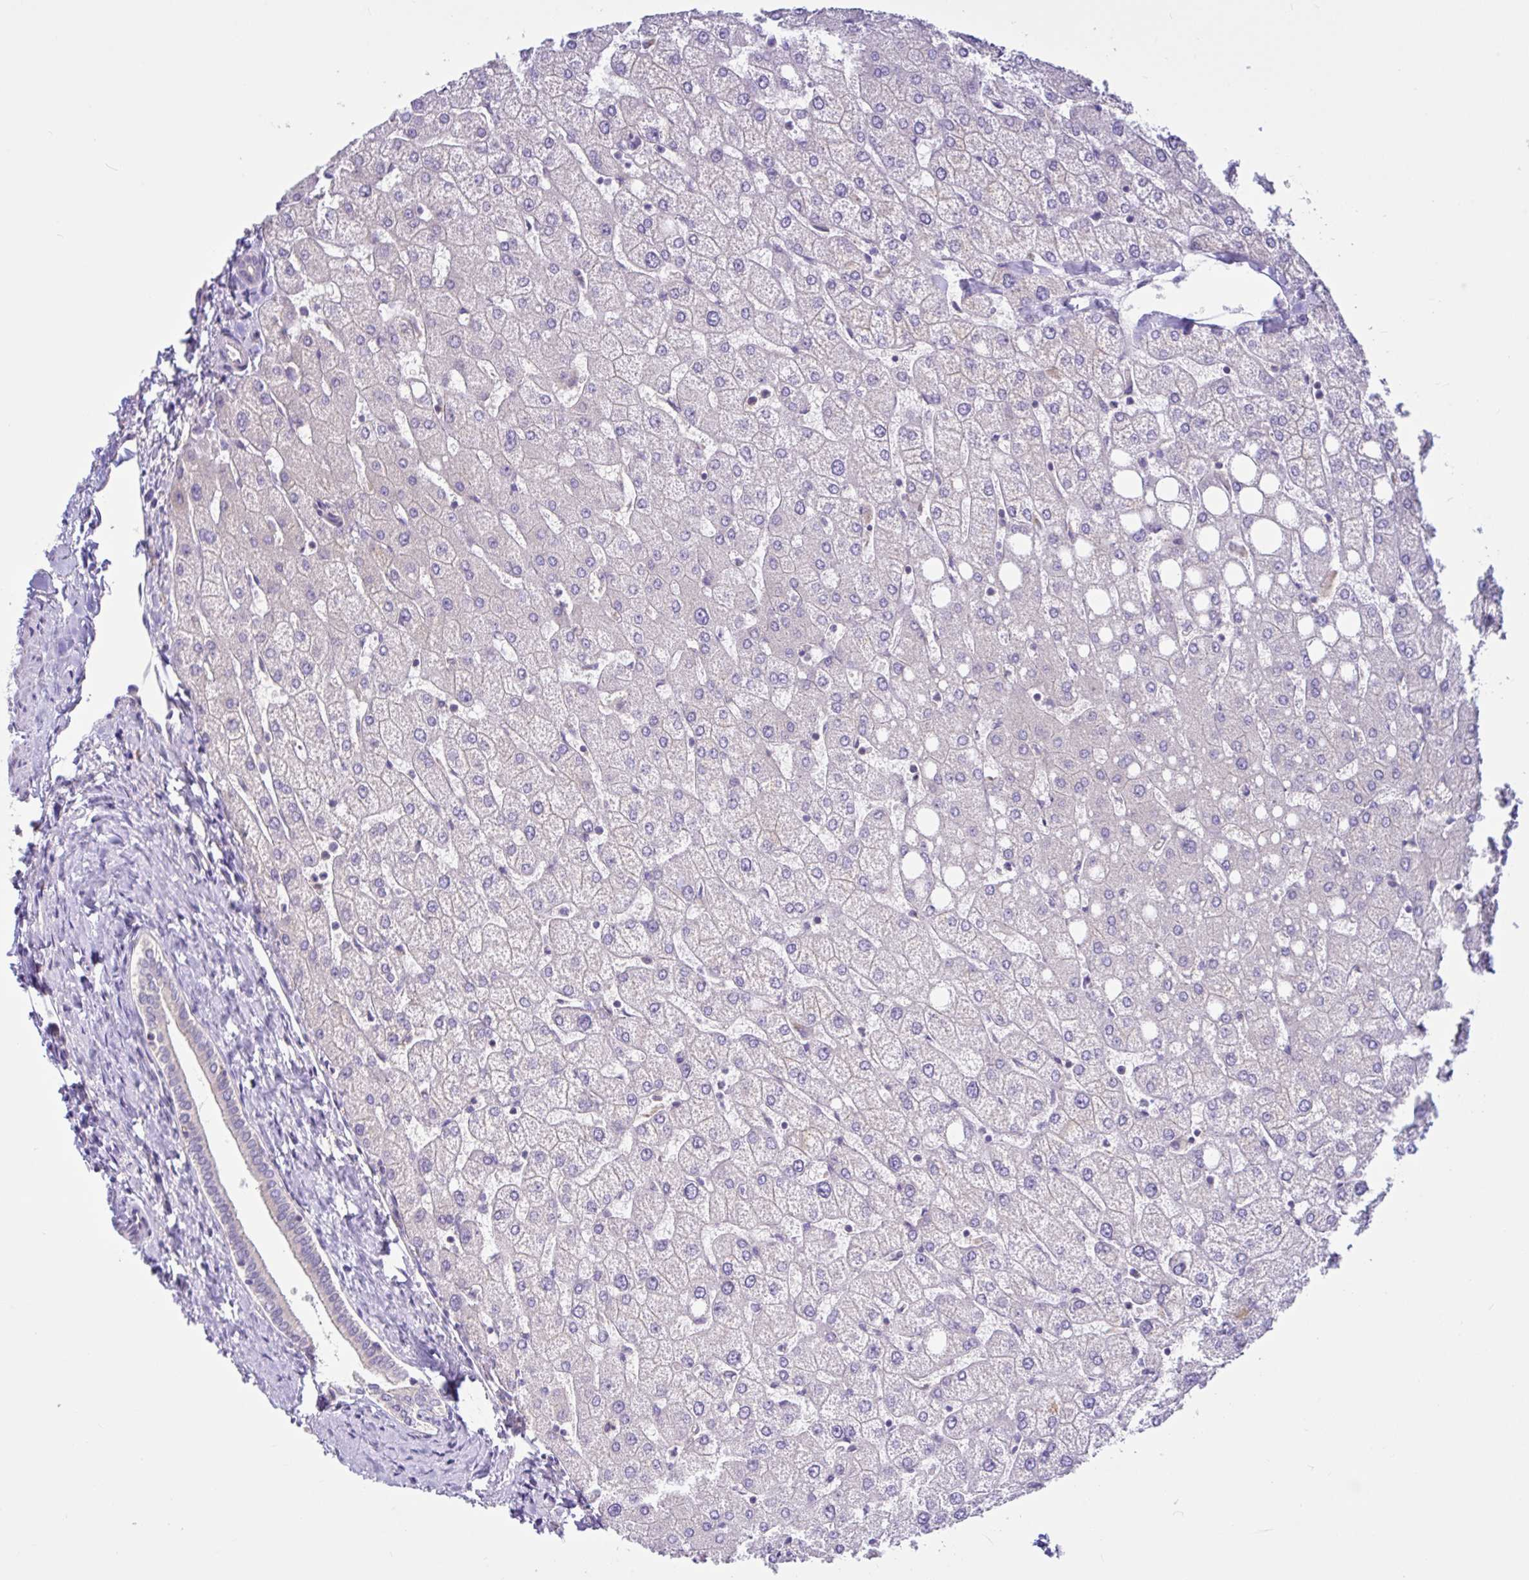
{"staining": {"intensity": "negative", "quantity": "none", "location": "none"}, "tissue": "liver", "cell_type": "Cholangiocytes", "image_type": "normal", "snomed": [{"axis": "morphology", "description": "Normal tissue, NOS"}, {"axis": "topography", "description": "Liver"}], "caption": "An immunohistochemistry (IHC) photomicrograph of benign liver is shown. There is no staining in cholangiocytes of liver.", "gene": "LARS1", "patient": {"sex": "female", "age": 54}}